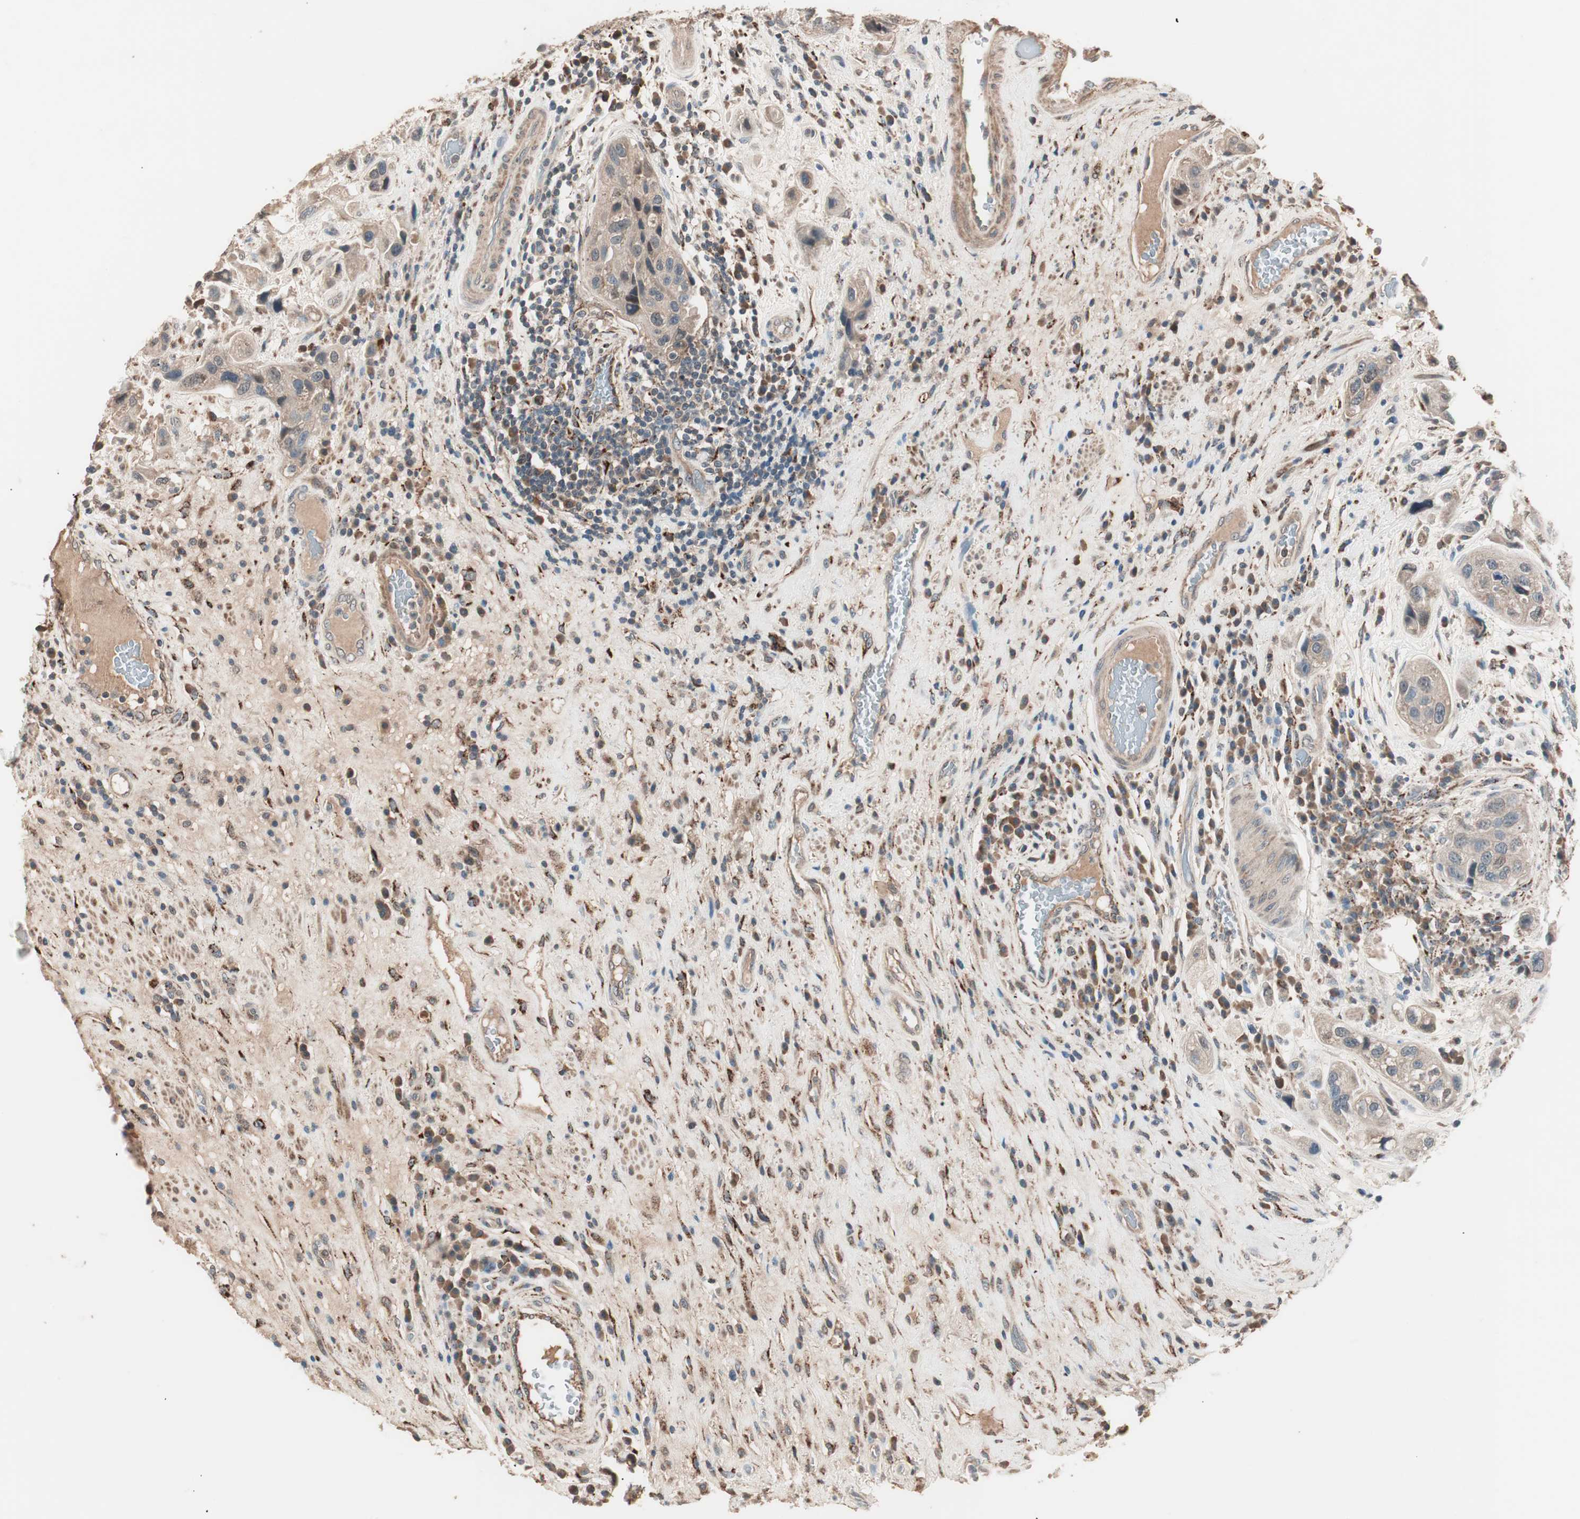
{"staining": {"intensity": "weak", "quantity": ">75%", "location": "cytoplasmic/membranous"}, "tissue": "urothelial cancer", "cell_type": "Tumor cells", "image_type": "cancer", "snomed": [{"axis": "morphology", "description": "Urothelial carcinoma, High grade"}, {"axis": "topography", "description": "Urinary bladder"}], "caption": "The photomicrograph reveals staining of urothelial cancer, revealing weak cytoplasmic/membranous protein staining (brown color) within tumor cells. Nuclei are stained in blue.", "gene": "NFRKB", "patient": {"sex": "female", "age": 64}}